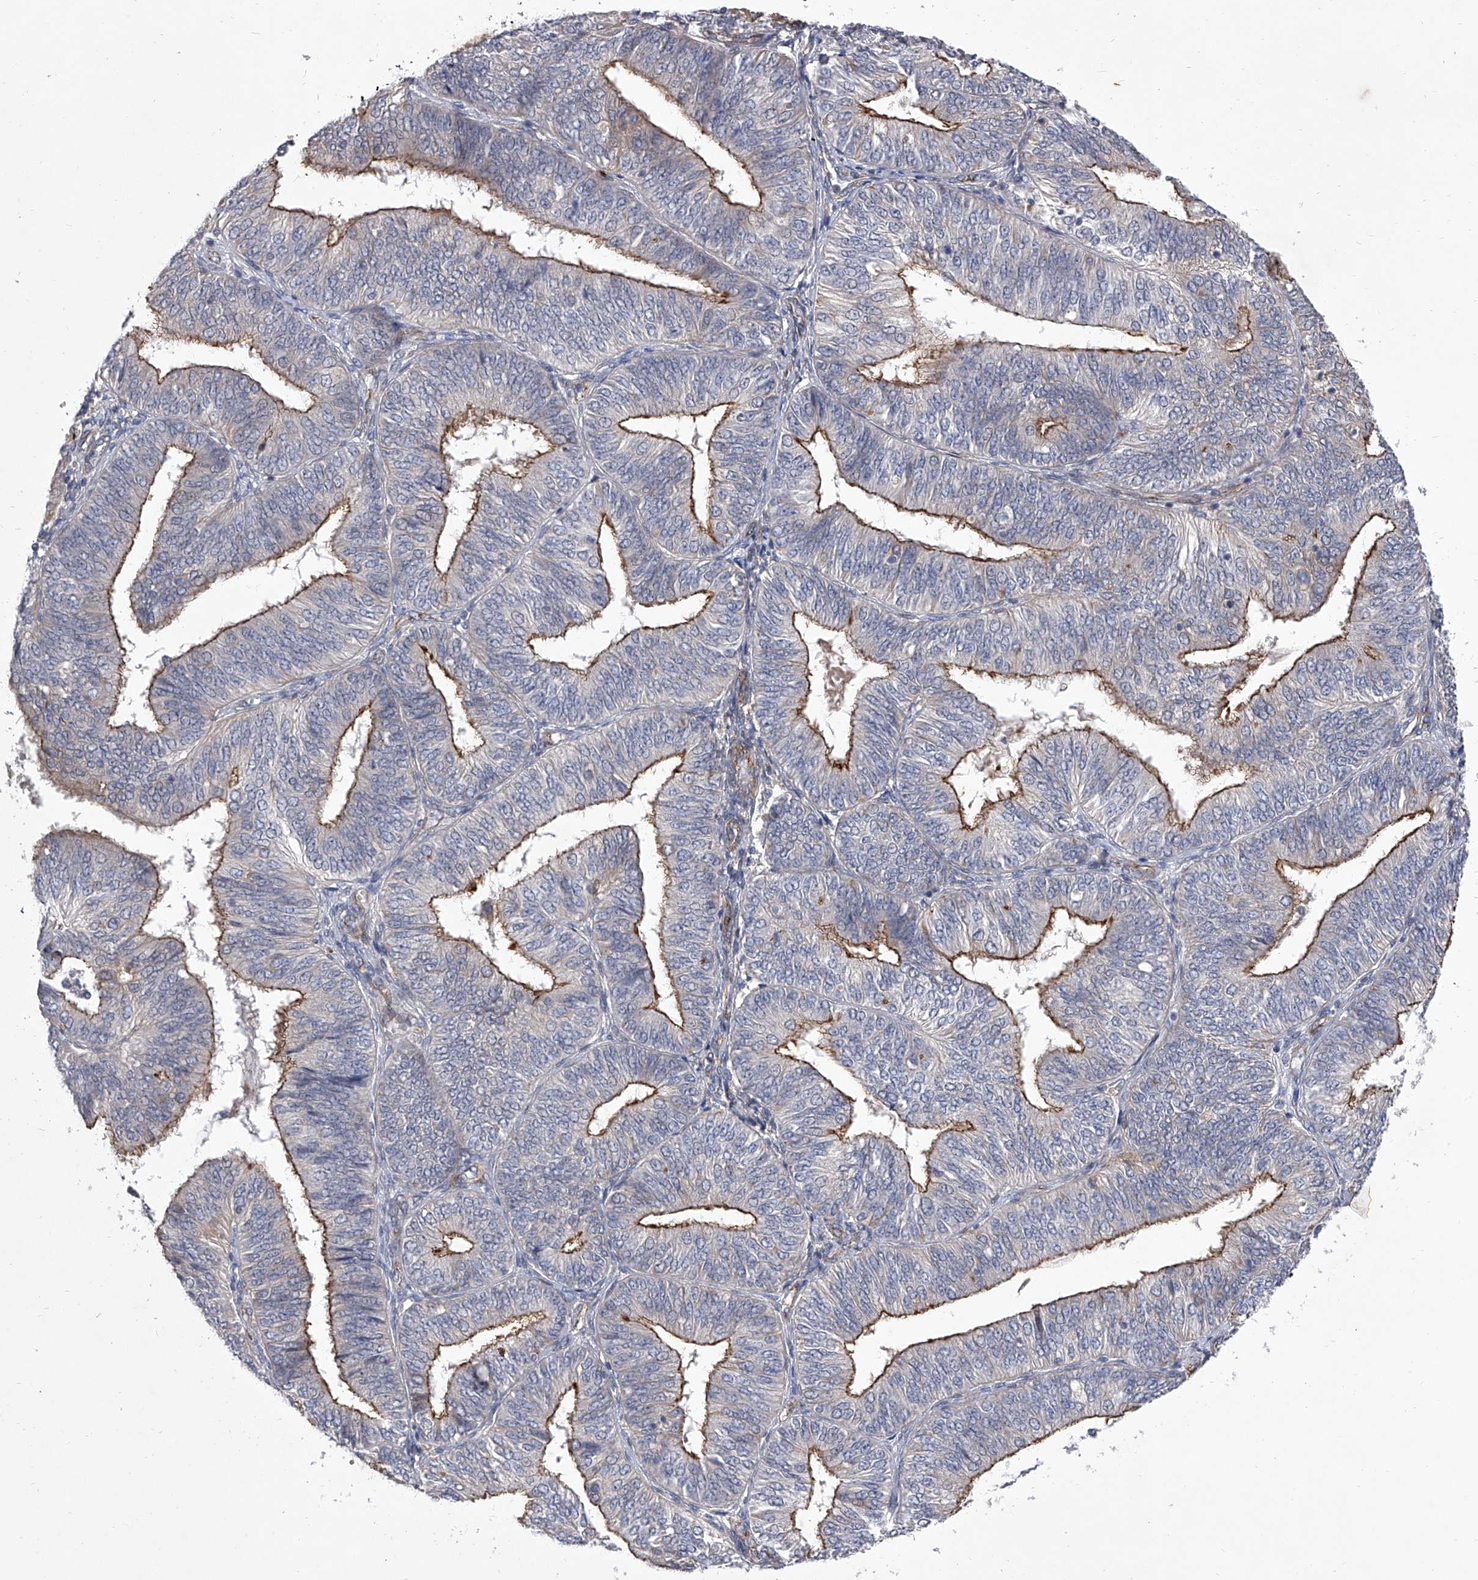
{"staining": {"intensity": "moderate", "quantity": "<25%", "location": "cytoplasmic/membranous"}, "tissue": "endometrial cancer", "cell_type": "Tumor cells", "image_type": "cancer", "snomed": [{"axis": "morphology", "description": "Adenocarcinoma, NOS"}, {"axis": "topography", "description": "Endometrium"}], "caption": "Immunohistochemical staining of endometrial adenocarcinoma reveals low levels of moderate cytoplasmic/membranous staining in approximately <25% of tumor cells.", "gene": "MINDY4", "patient": {"sex": "female", "age": 58}}